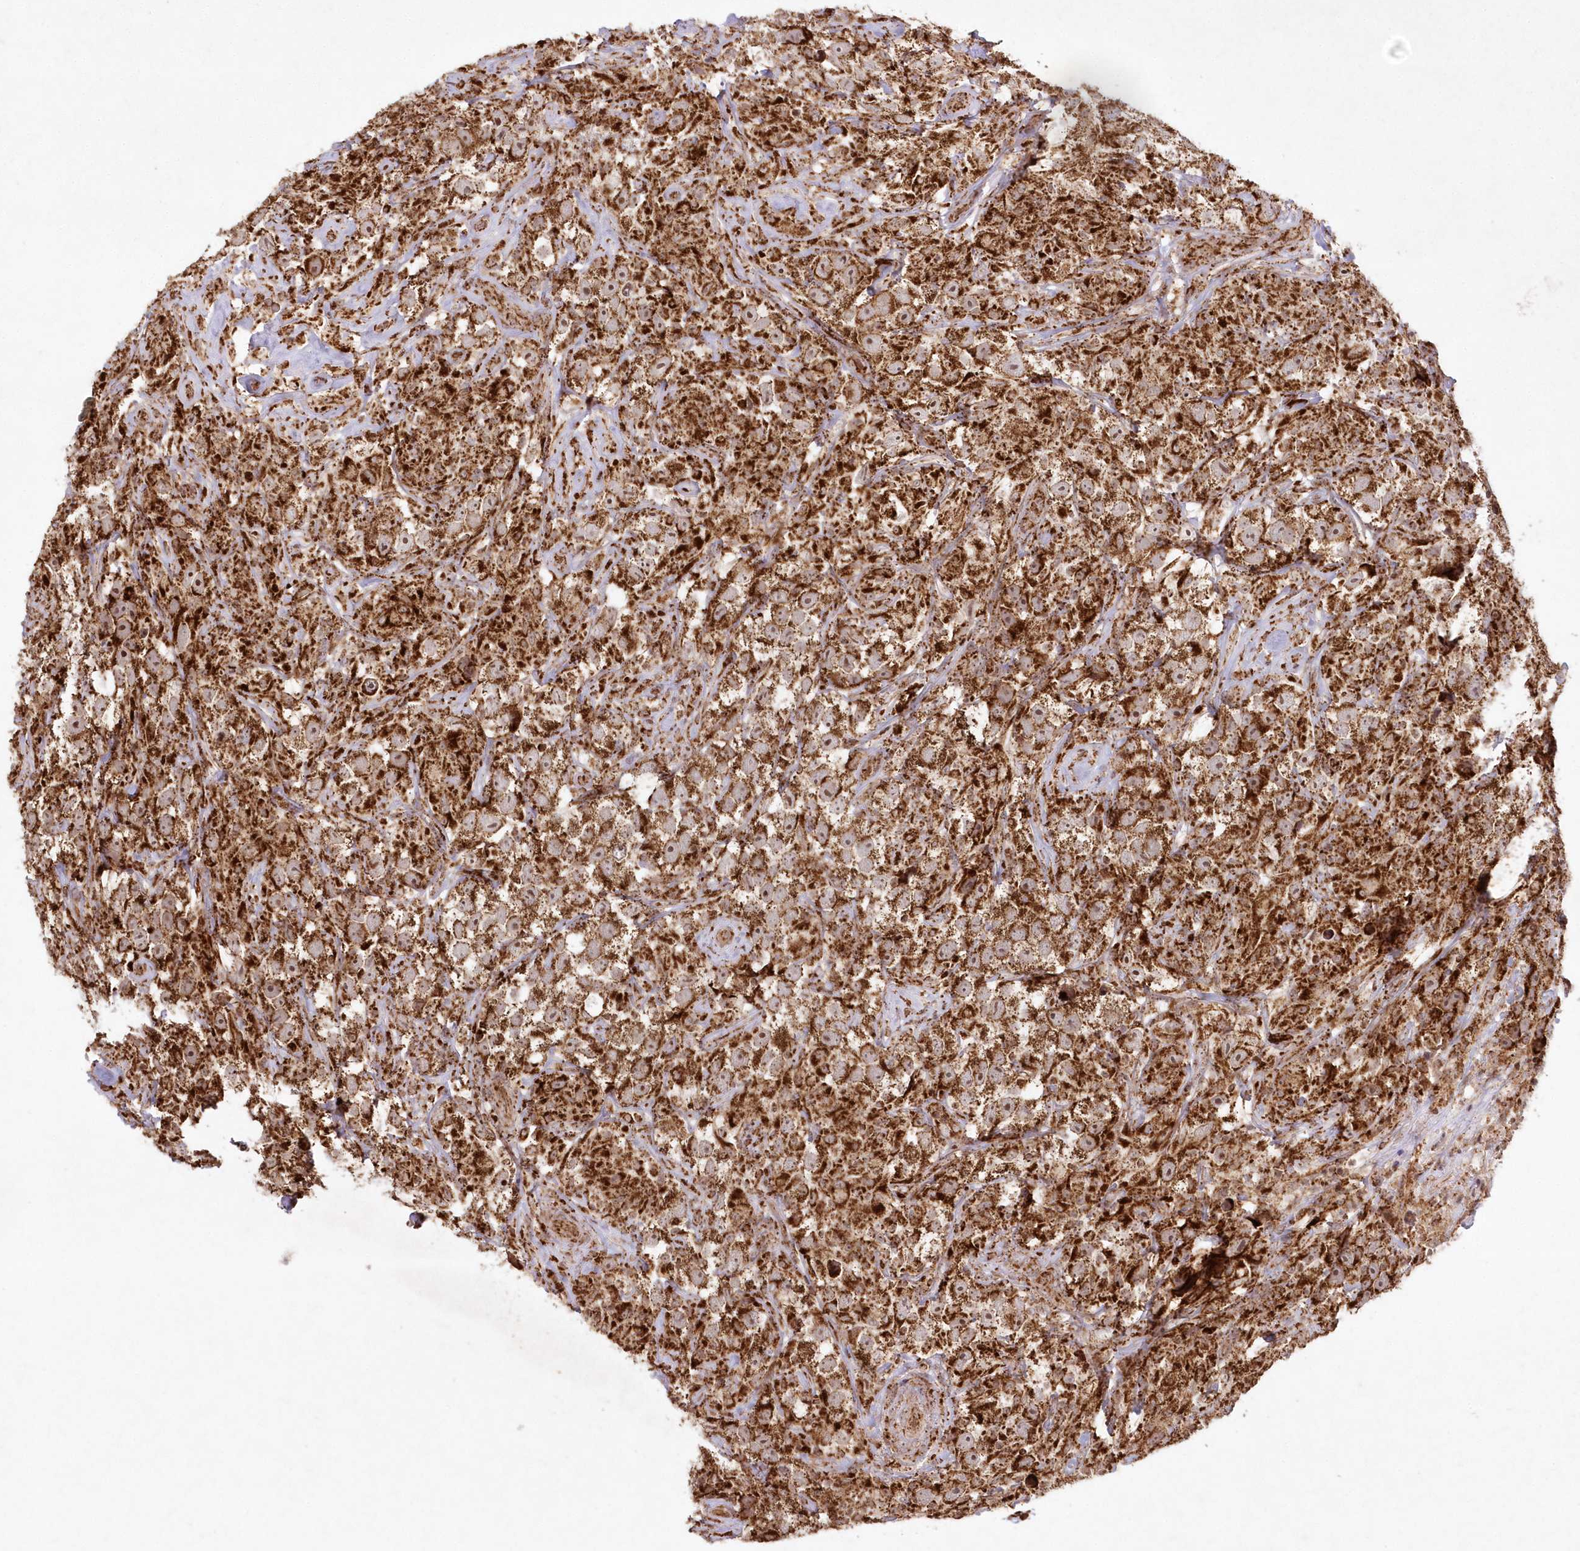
{"staining": {"intensity": "strong", "quantity": ">75%", "location": "cytoplasmic/membranous"}, "tissue": "testis cancer", "cell_type": "Tumor cells", "image_type": "cancer", "snomed": [{"axis": "morphology", "description": "Seminoma, NOS"}, {"axis": "topography", "description": "Testis"}], "caption": "Testis cancer (seminoma) stained with DAB (3,3'-diaminobenzidine) immunohistochemistry (IHC) demonstrates high levels of strong cytoplasmic/membranous expression in about >75% of tumor cells.", "gene": "LRPPRC", "patient": {"sex": "male", "age": 49}}